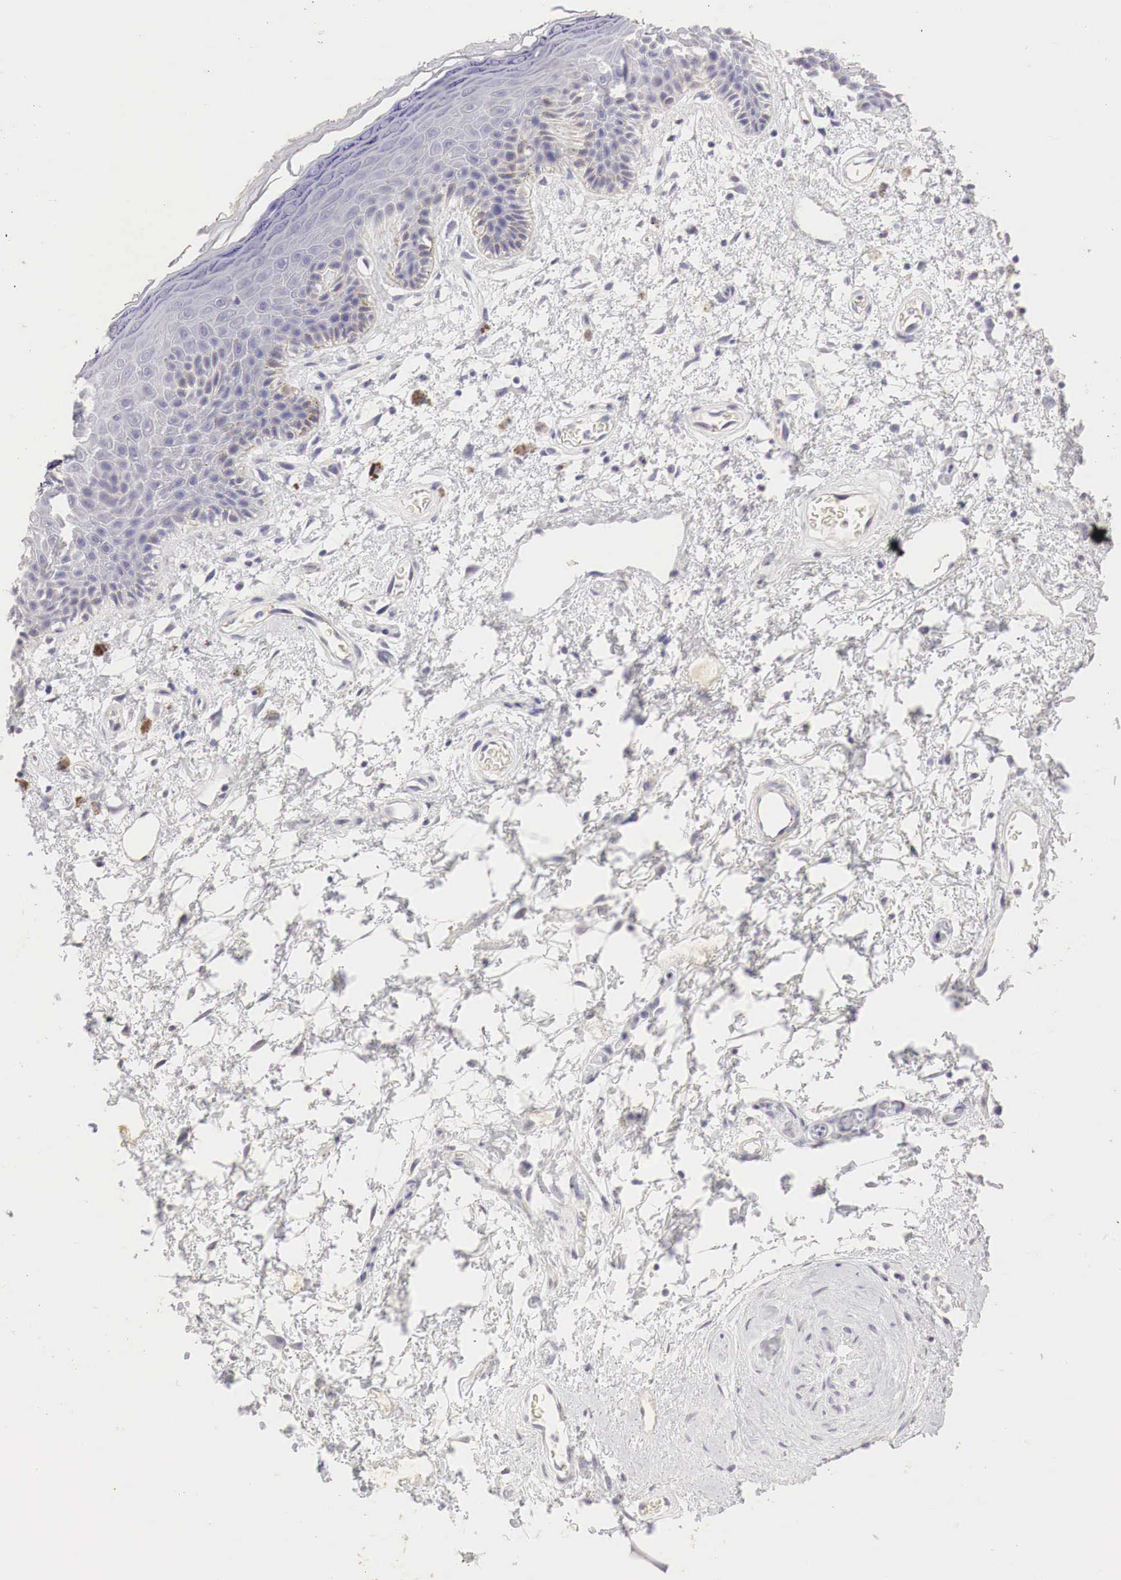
{"staining": {"intensity": "negative", "quantity": "none", "location": "none"}, "tissue": "skin", "cell_type": "Epidermal cells", "image_type": "normal", "snomed": [{"axis": "morphology", "description": "Normal tissue, NOS"}, {"axis": "topography", "description": "Anal"}, {"axis": "topography", "description": "Peripheral nerve tissue"}], "caption": "Epidermal cells are negative for protein expression in unremarkable human skin.", "gene": "OTC", "patient": {"sex": "female", "age": 46}}